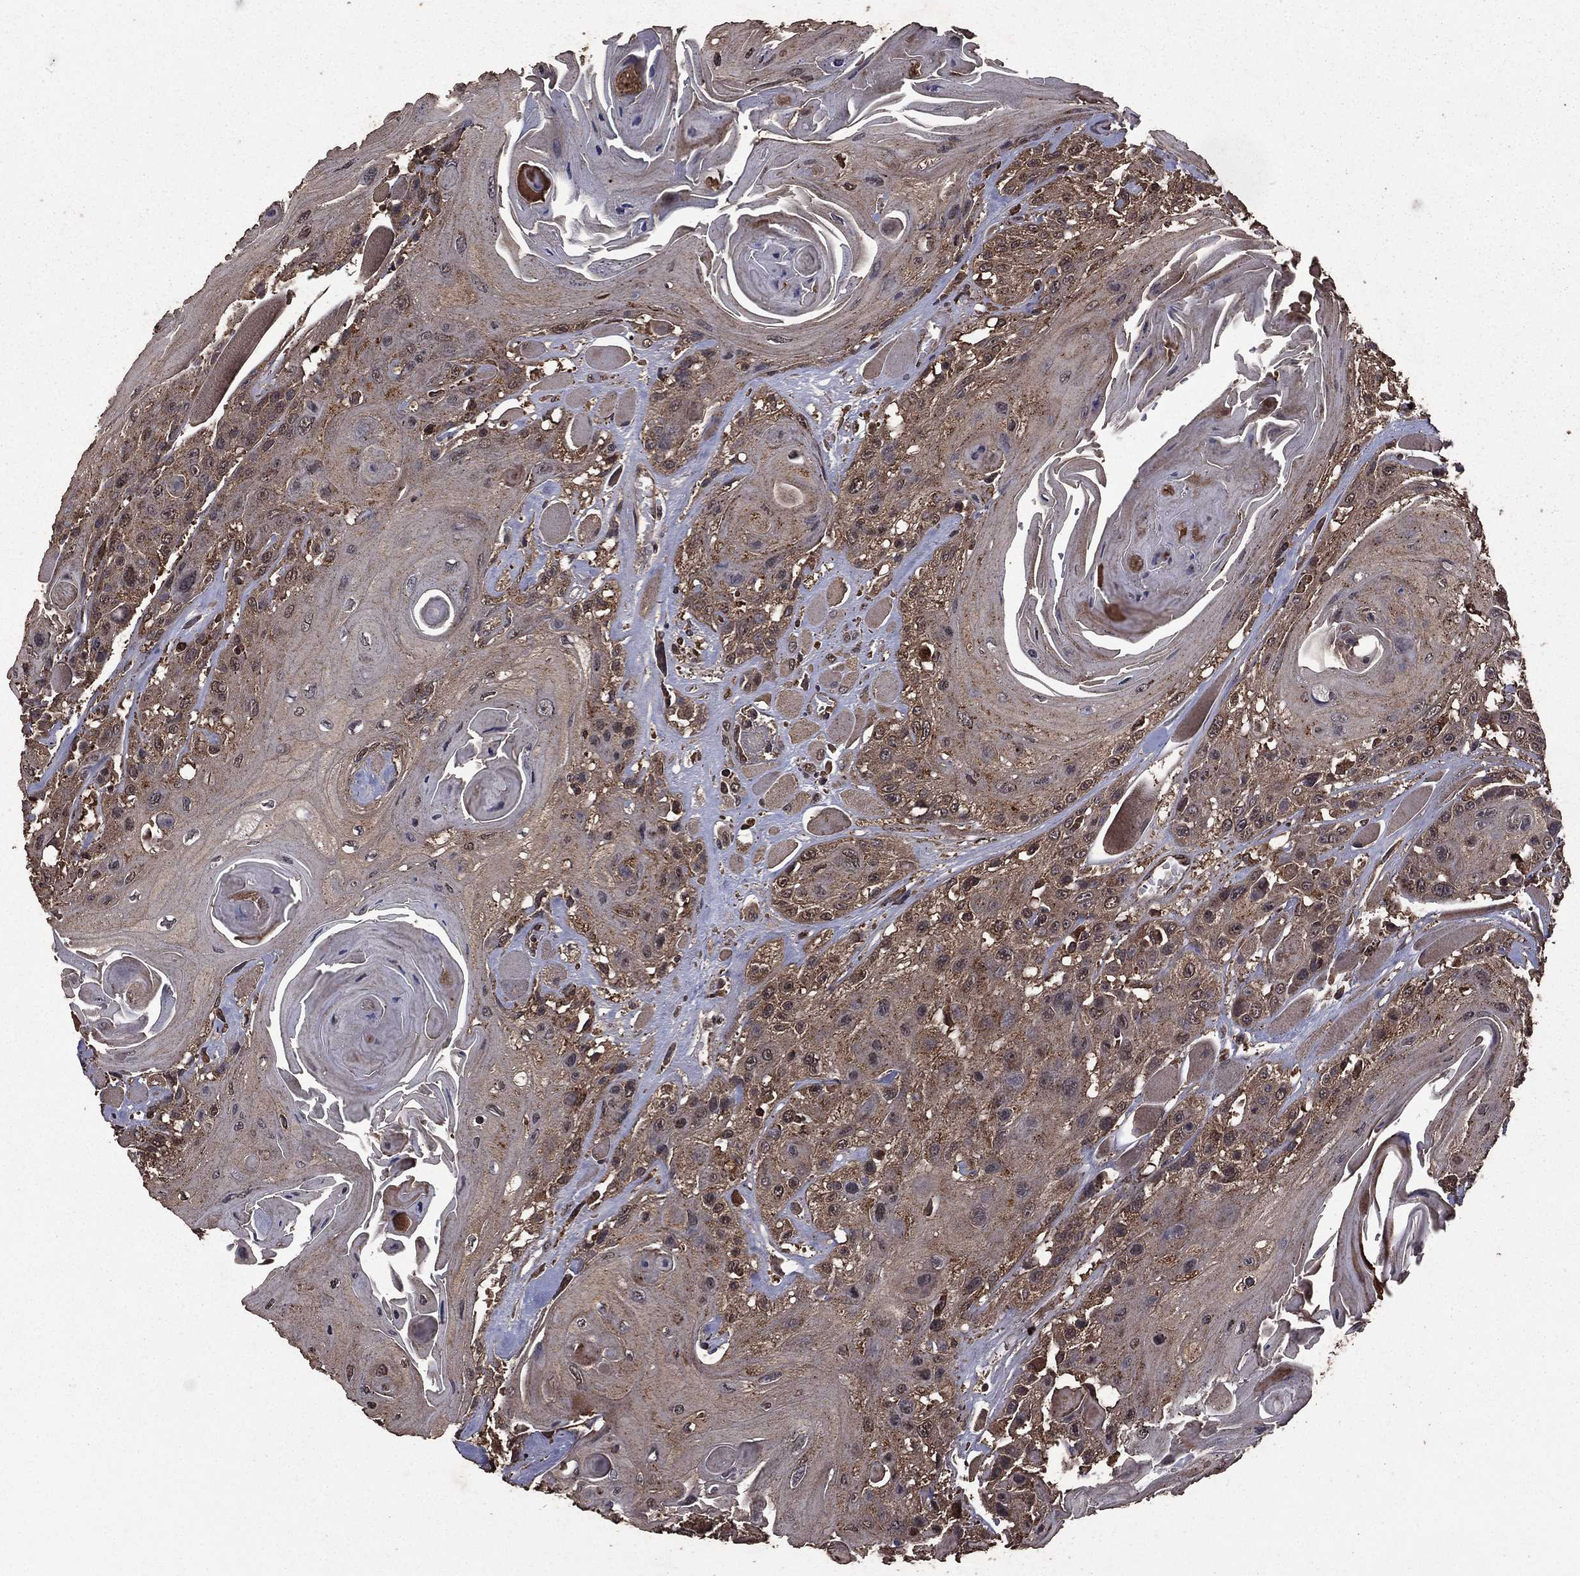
{"staining": {"intensity": "weak", "quantity": "25%-75%", "location": "cytoplasmic/membranous"}, "tissue": "head and neck cancer", "cell_type": "Tumor cells", "image_type": "cancer", "snomed": [{"axis": "morphology", "description": "Squamous cell carcinoma, NOS"}, {"axis": "topography", "description": "Head-Neck"}], "caption": "Immunohistochemistry (IHC) (DAB) staining of human squamous cell carcinoma (head and neck) shows weak cytoplasmic/membranous protein staining in about 25%-75% of tumor cells.", "gene": "BIRC6", "patient": {"sex": "female", "age": 59}}